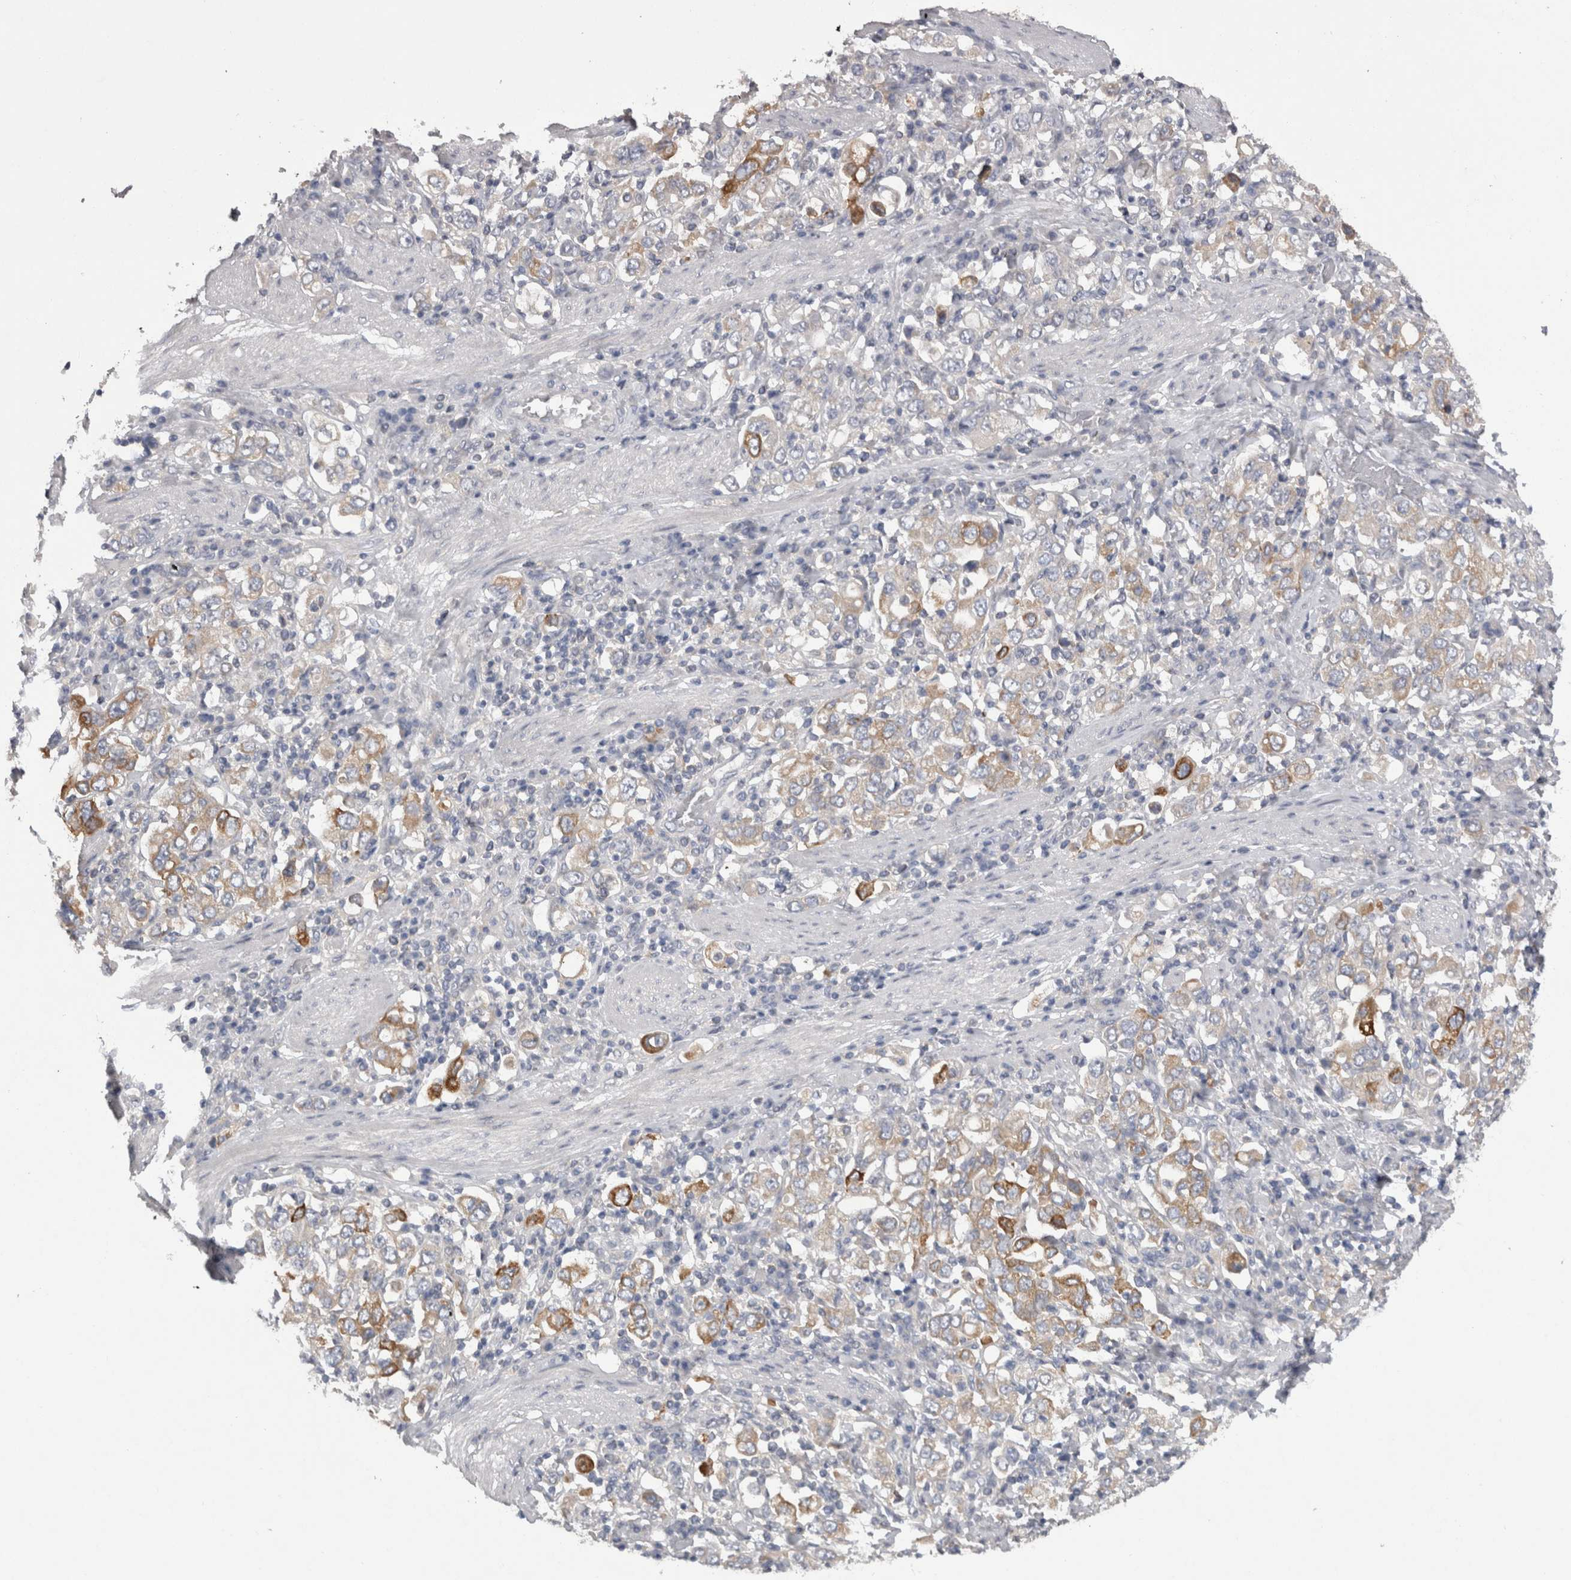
{"staining": {"intensity": "moderate", "quantity": "<25%", "location": "cytoplasmic/membranous"}, "tissue": "stomach cancer", "cell_type": "Tumor cells", "image_type": "cancer", "snomed": [{"axis": "morphology", "description": "Adenocarcinoma, NOS"}, {"axis": "topography", "description": "Stomach, upper"}], "caption": "Moderate cytoplasmic/membranous staining is appreciated in approximately <25% of tumor cells in stomach adenocarcinoma.", "gene": "LRRC40", "patient": {"sex": "male", "age": 62}}